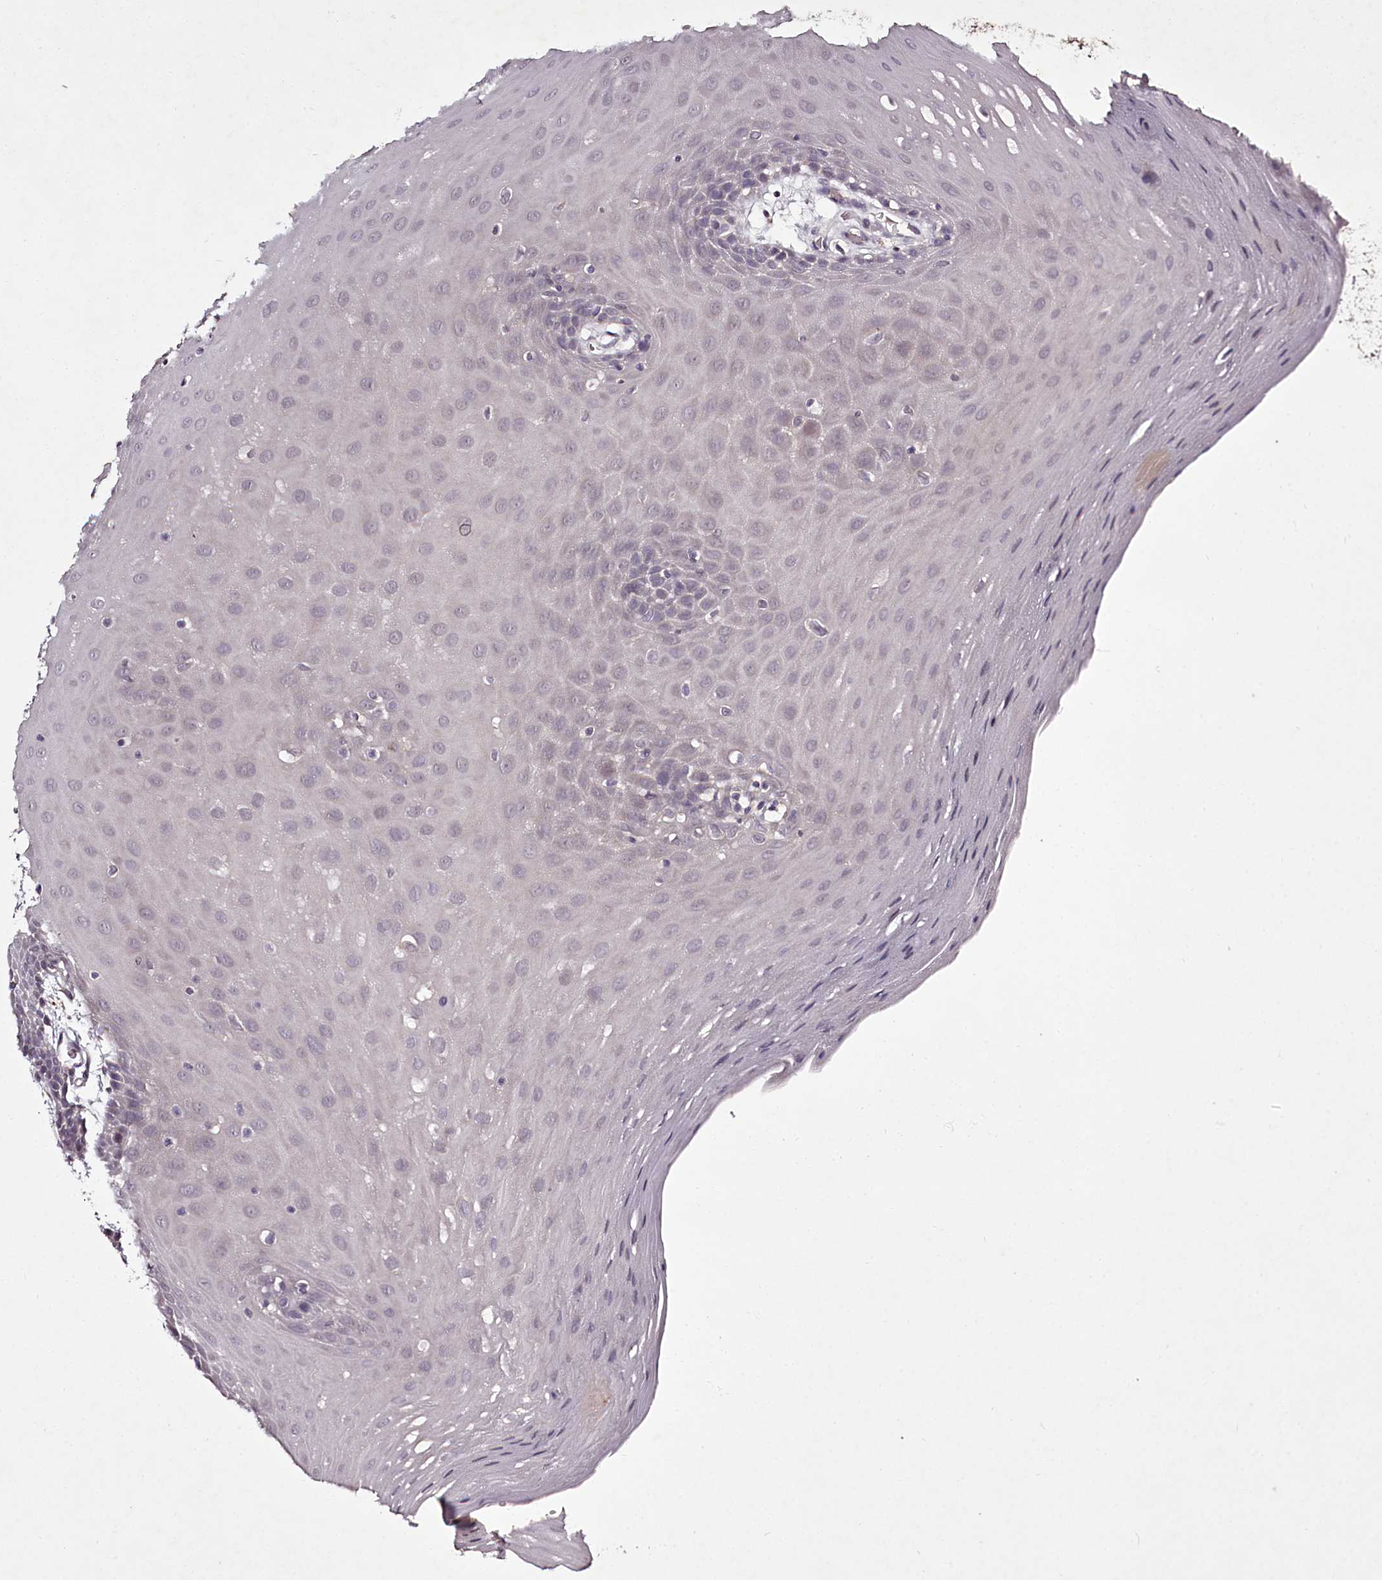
{"staining": {"intensity": "negative", "quantity": "none", "location": "none"}, "tissue": "oral mucosa", "cell_type": "Squamous epithelial cells", "image_type": "normal", "snomed": [{"axis": "morphology", "description": "Normal tissue, NOS"}, {"axis": "topography", "description": "Skeletal muscle"}, {"axis": "topography", "description": "Oral tissue"}, {"axis": "topography", "description": "Salivary gland"}, {"axis": "topography", "description": "Peripheral nerve tissue"}], "caption": "High magnification brightfield microscopy of unremarkable oral mucosa stained with DAB (brown) and counterstained with hematoxylin (blue): squamous epithelial cells show no significant positivity. Nuclei are stained in blue.", "gene": "RBMXL2", "patient": {"sex": "male", "age": 54}}